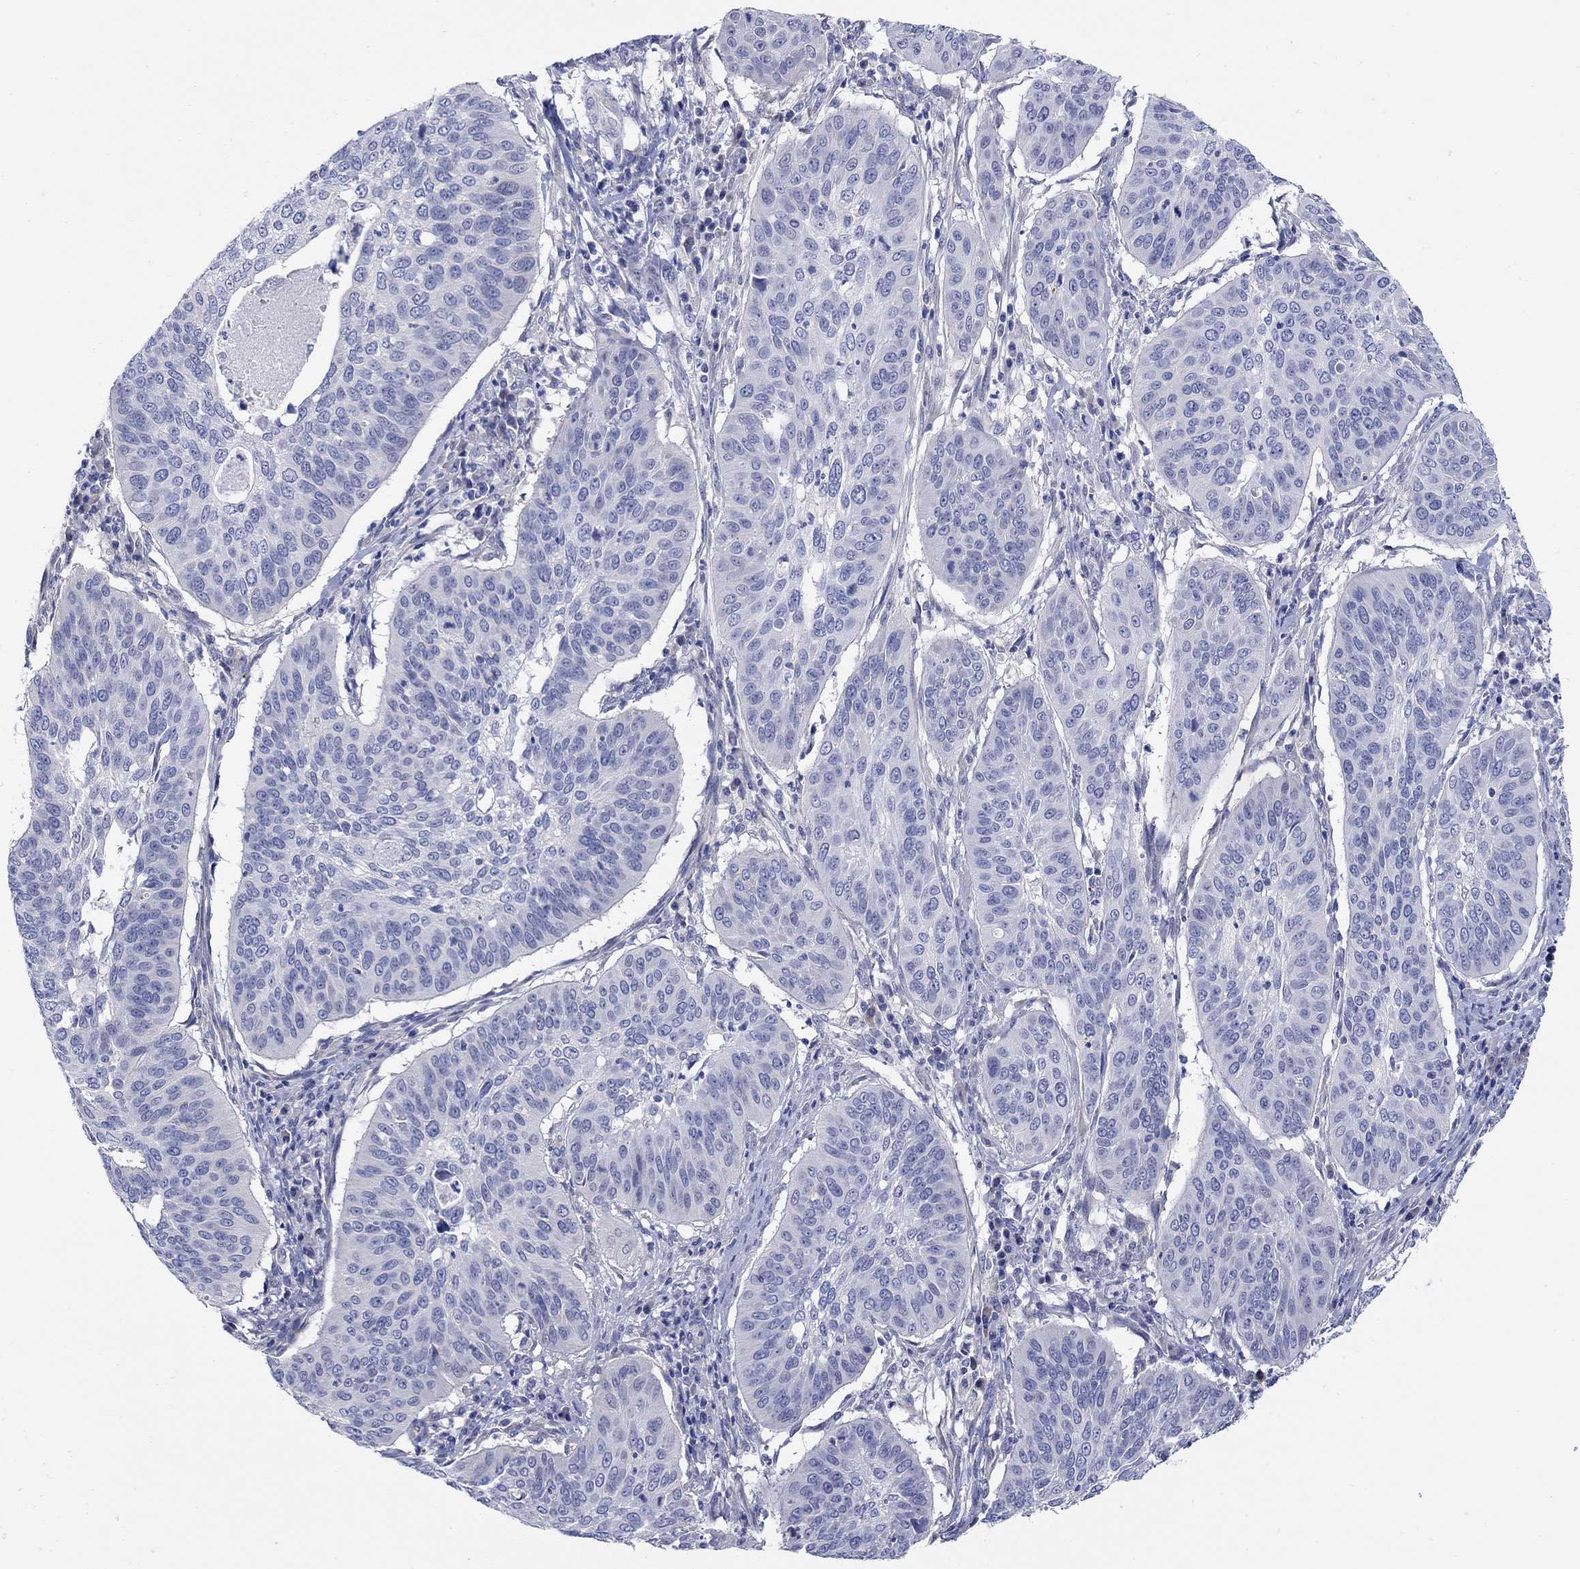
{"staining": {"intensity": "negative", "quantity": "none", "location": "none"}, "tissue": "cervical cancer", "cell_type": "Tumor cells", "image_type": "cancer", "snomed": [{"axis": "morphology", "description": "Normal tissue, NOS"}, {"axis": "morphology", "description": "Squamous cell carcinoma, NOS"}, {"axis": "topography", "description": "Cervix"}], "caption": "Photomicrograph shows no significant protein staining in tumor cells of cervical cancer (squamous cell carcinoma).", "gene": "KRT222", "patient": {"sex": "female", "age": 39}}